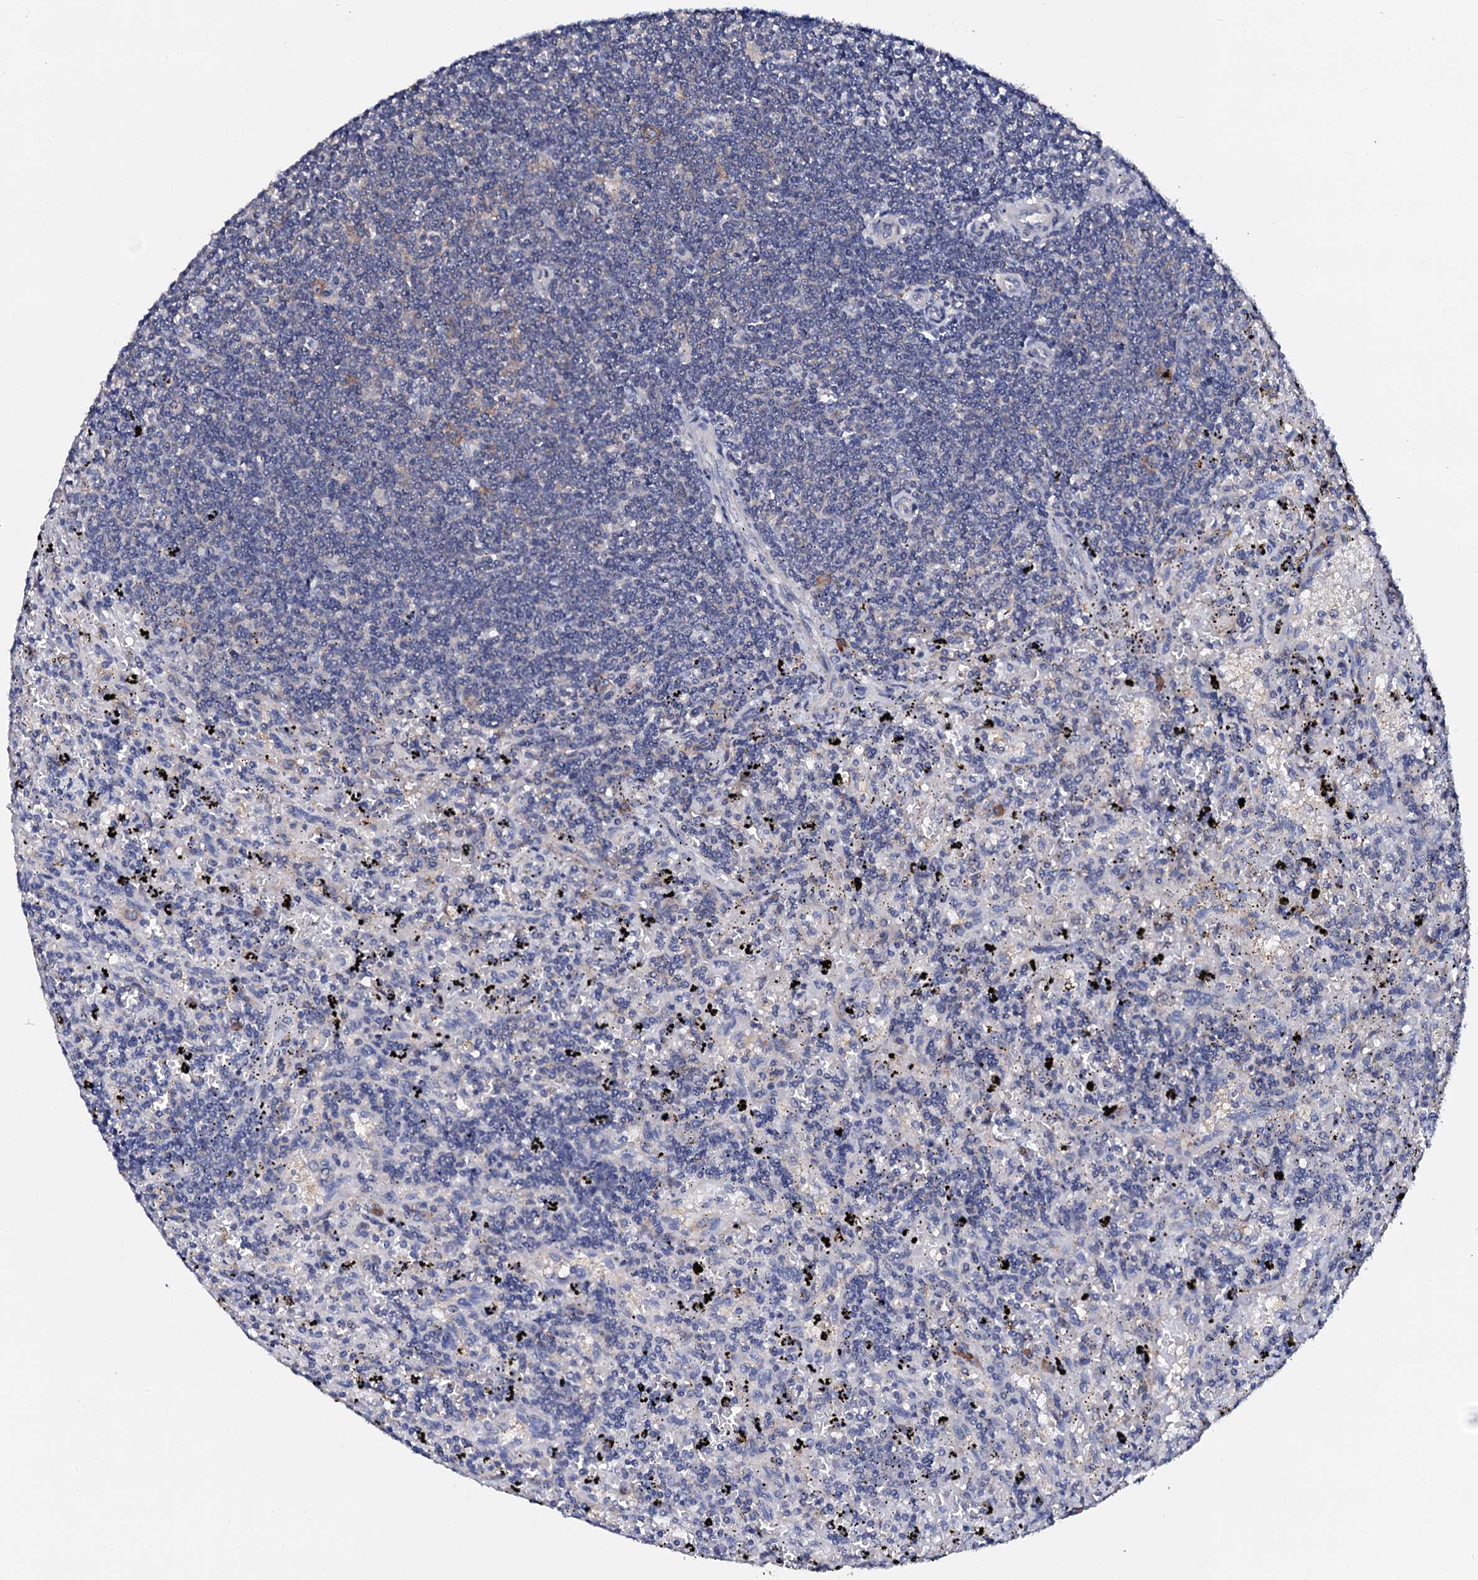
{"staining": {"intensity": "negative", "quantity": "none", "location": "none"}, "tissue": "lymphoma", "cell_type": "Tumor cells", "image_type": "cancer", "snomed": [{"axis": "morphology", "description": "Malignant lymphoma, non-Hodgkin's type, Low grade"}, {"axis": "topography", "description": "Spleen"}], "caption": "Tumor cells are negative for brown protein staining in lymphoma.", "gene": "NUP58", "patient": {"sex": "male", "age": 76}}